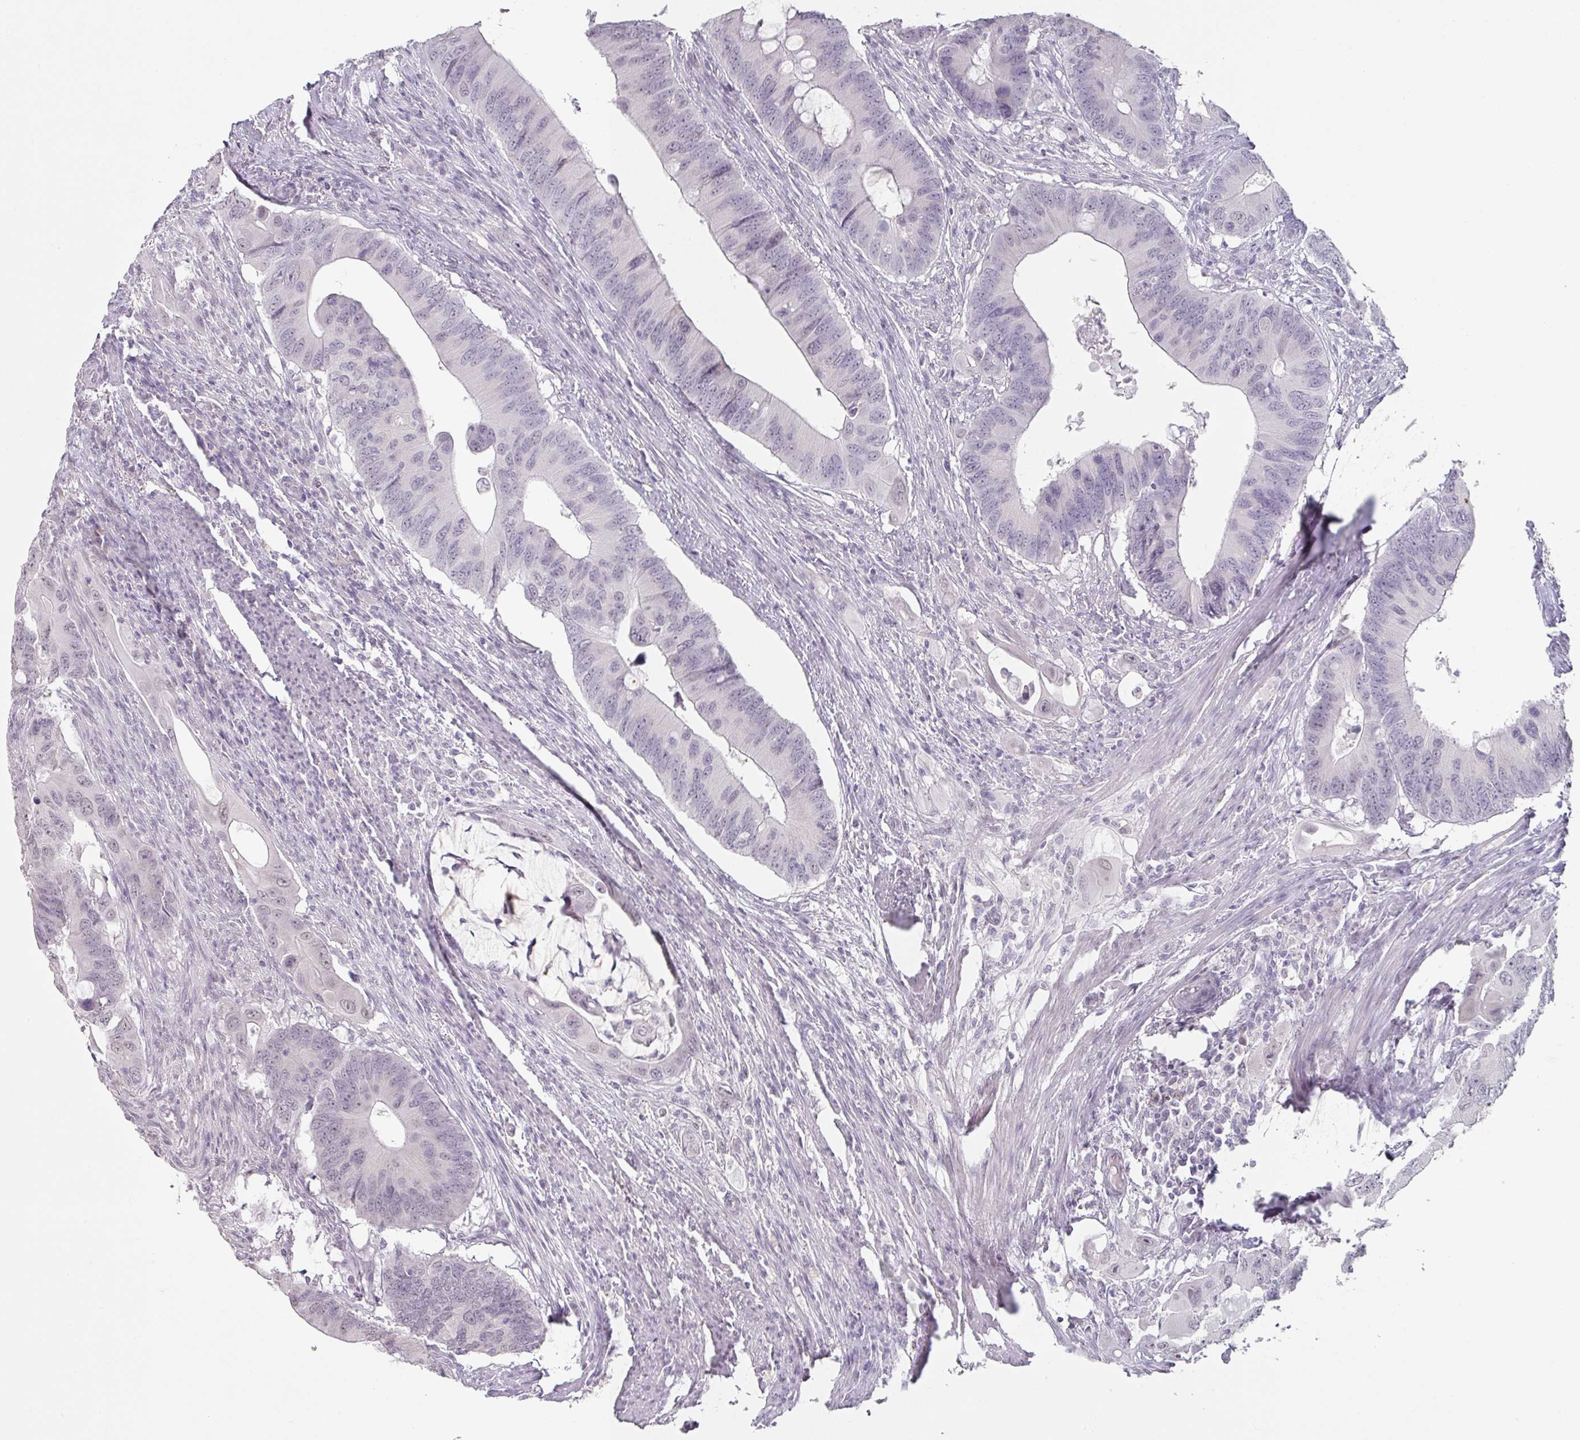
{"staining": {"intensity": "negative", "quantity": "none", "location": "none"}, "tissue": "colorectal cancer", "cell_type": "Tumor cells", "image_type": "cancer", "snomed": [{"axis": "morphology", "description": "Adenocarcinoma, NOS"}, {"axis": "topography", "description": "Colon"}], "caption": "An immunohistochemistry photomicrograph of colorectal cancer (adenocarcinoma) is shown. There is no staining in tumor cells of colorectal cancer (adenocarcinoma). (DAB (3,3'-diaminobenzidine) immunohistochemistry (IHC), high magnification).", "gene": "SPRR1A", "patient": {"sex": "male", "age": 71}}